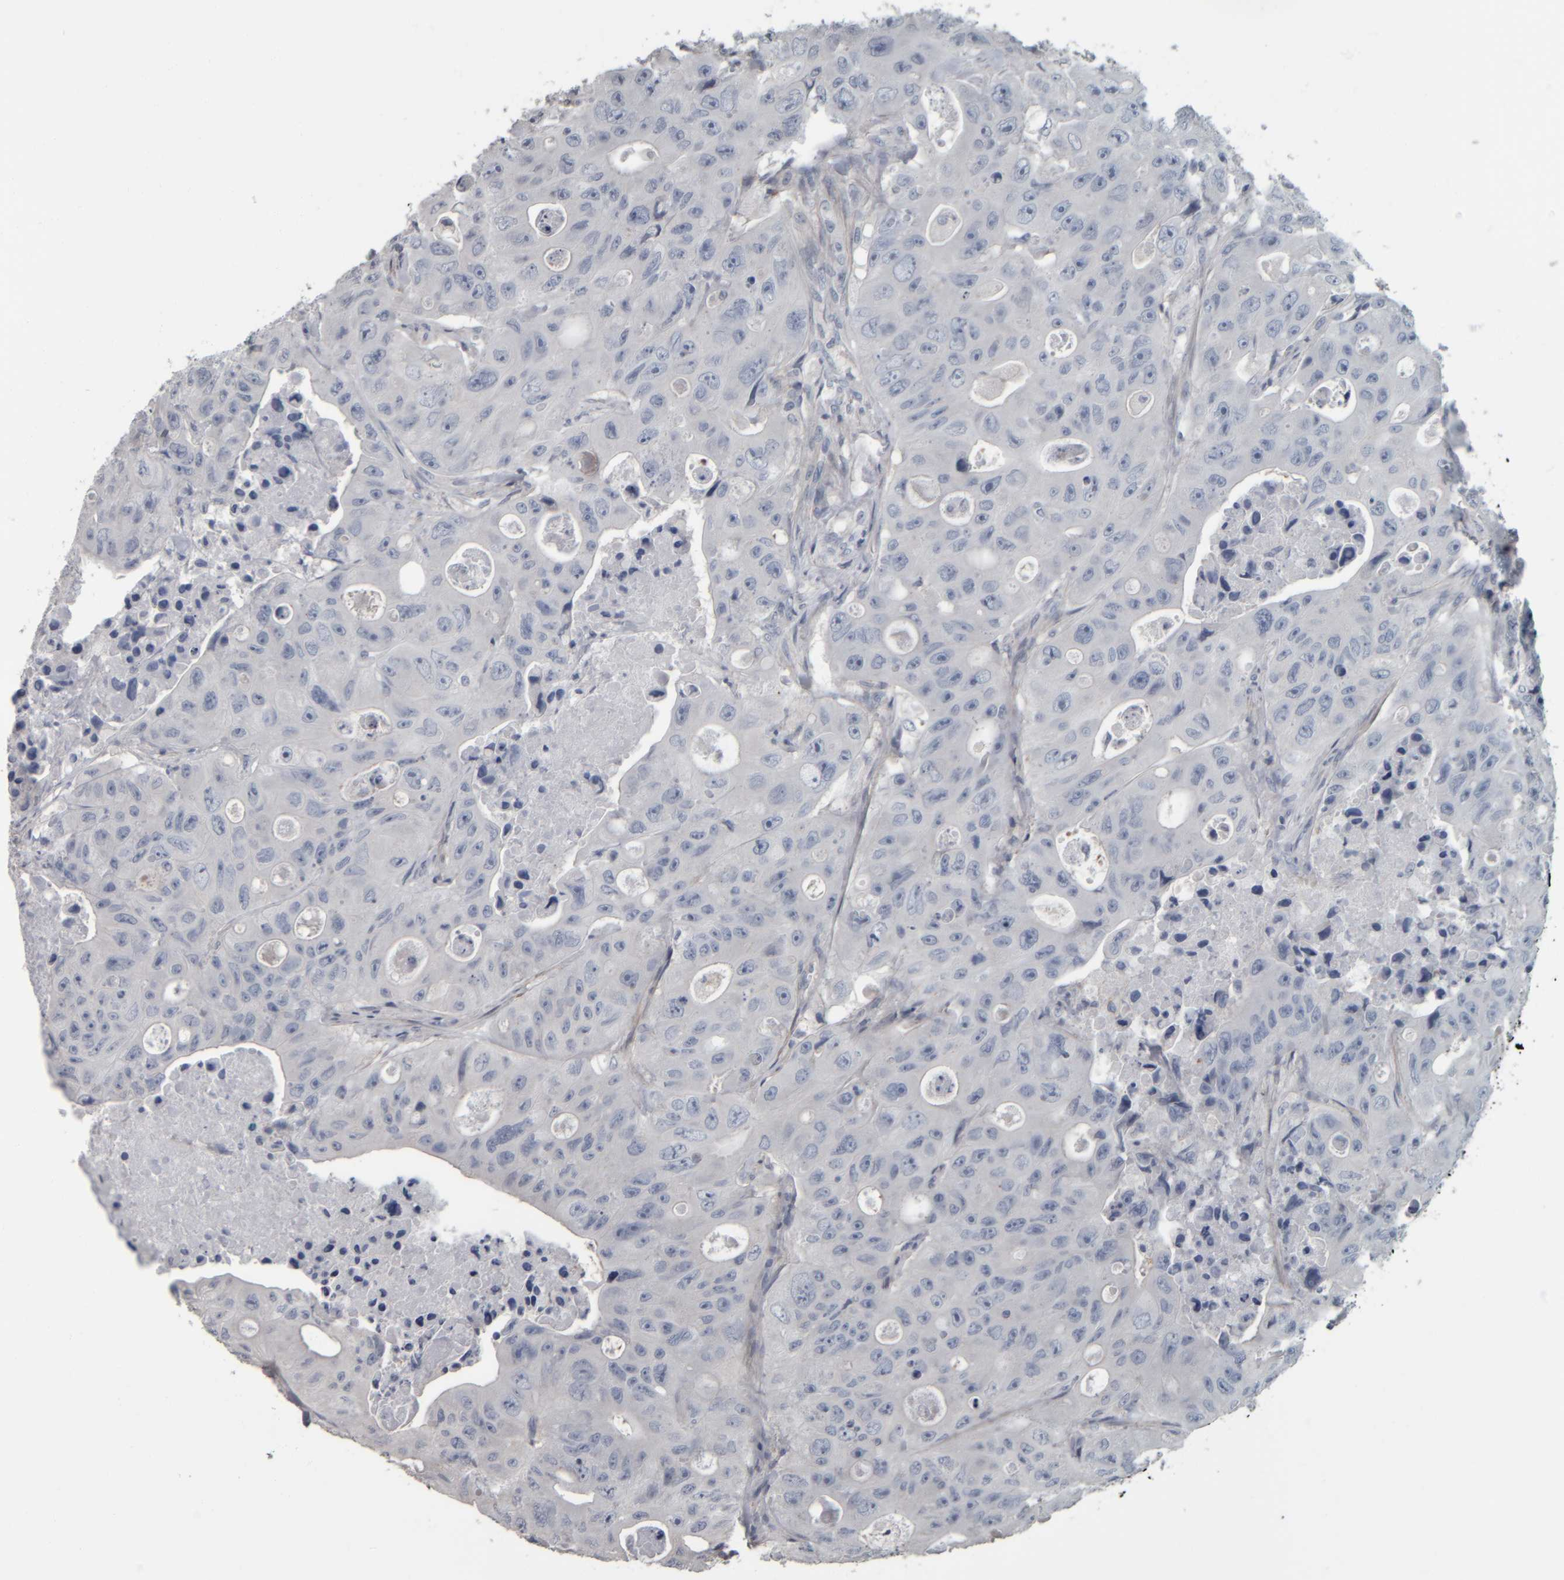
{"staining": {"intensity": "negative", "quantity": "none", "location": "none"}, "tissue": "colorectal cancer", "cell_type": "Tumor cells", "image_type": "cancer", "snomed": [{"axis": "morphology", "description": "Adenocarcinoma, NOS"}, {"axis": "topography", "description": "Colon"}], "caption": "Tumor cells are negative for protein expression in human colorectal adenocarcinoma.", "gene": "CAVIN4", "patient": {"sex": "female", "age": 46}}